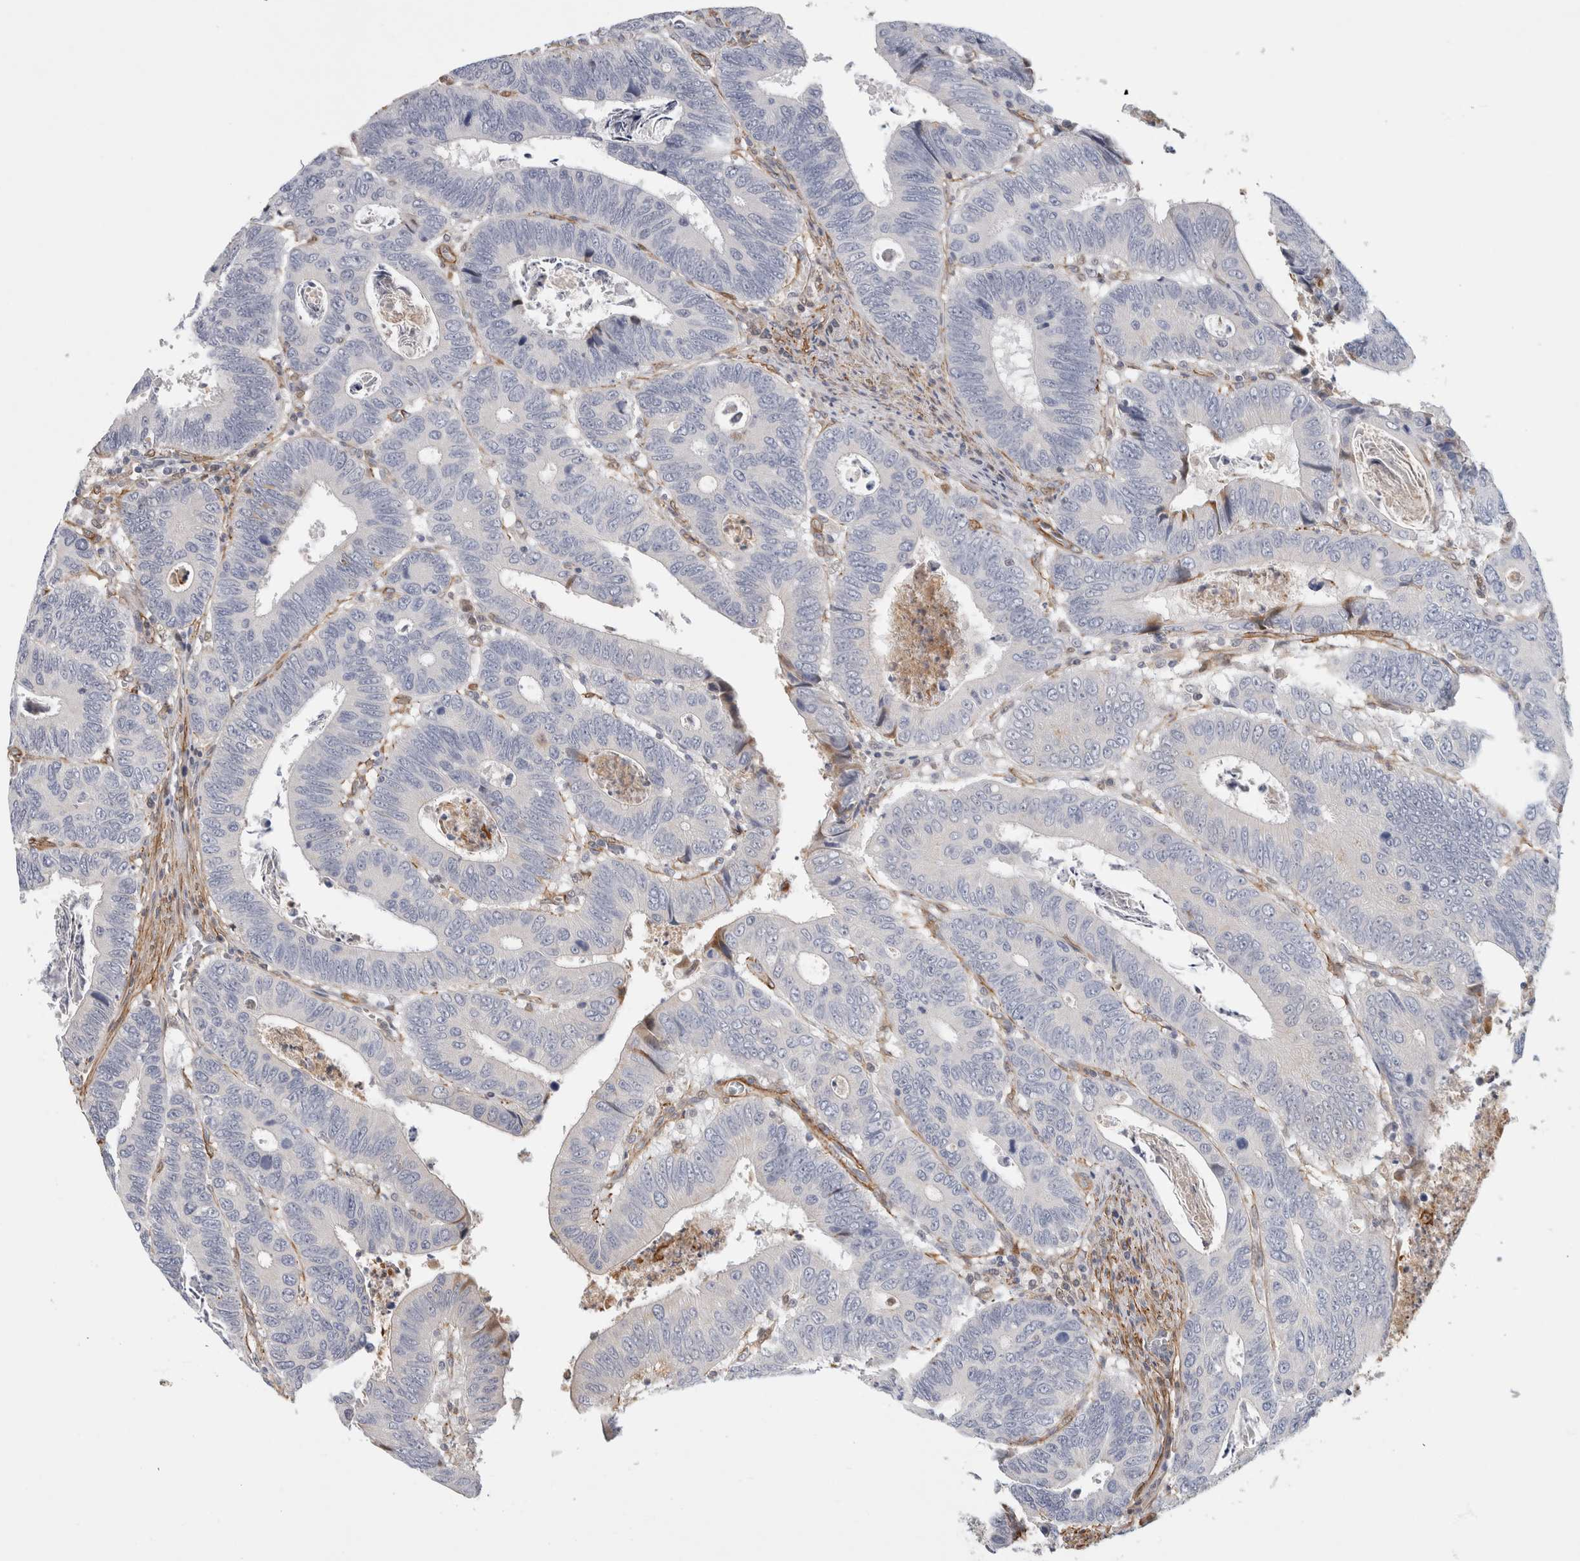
{"staining": {"intensity": "negative", "quantity": "none", "location": "none"}, "tissue": "colorectal cancer", "cell_type": "Tumor cells", "image_type": "cancer", "snomed": [{"axis": "morphology", "description": "Adenocarcinoma, NOS"}, {"axis": "topography", "description": "Colon"}], "caption": "High magnification brightfield microscopy of colorectal adenocarcinoma stained with DAB (brown) and counterstained with hematoxylin (blue): tumor cells show no significant expression.", "gene": "PGM1", "patient": {"sex": "male", "age": 72}}